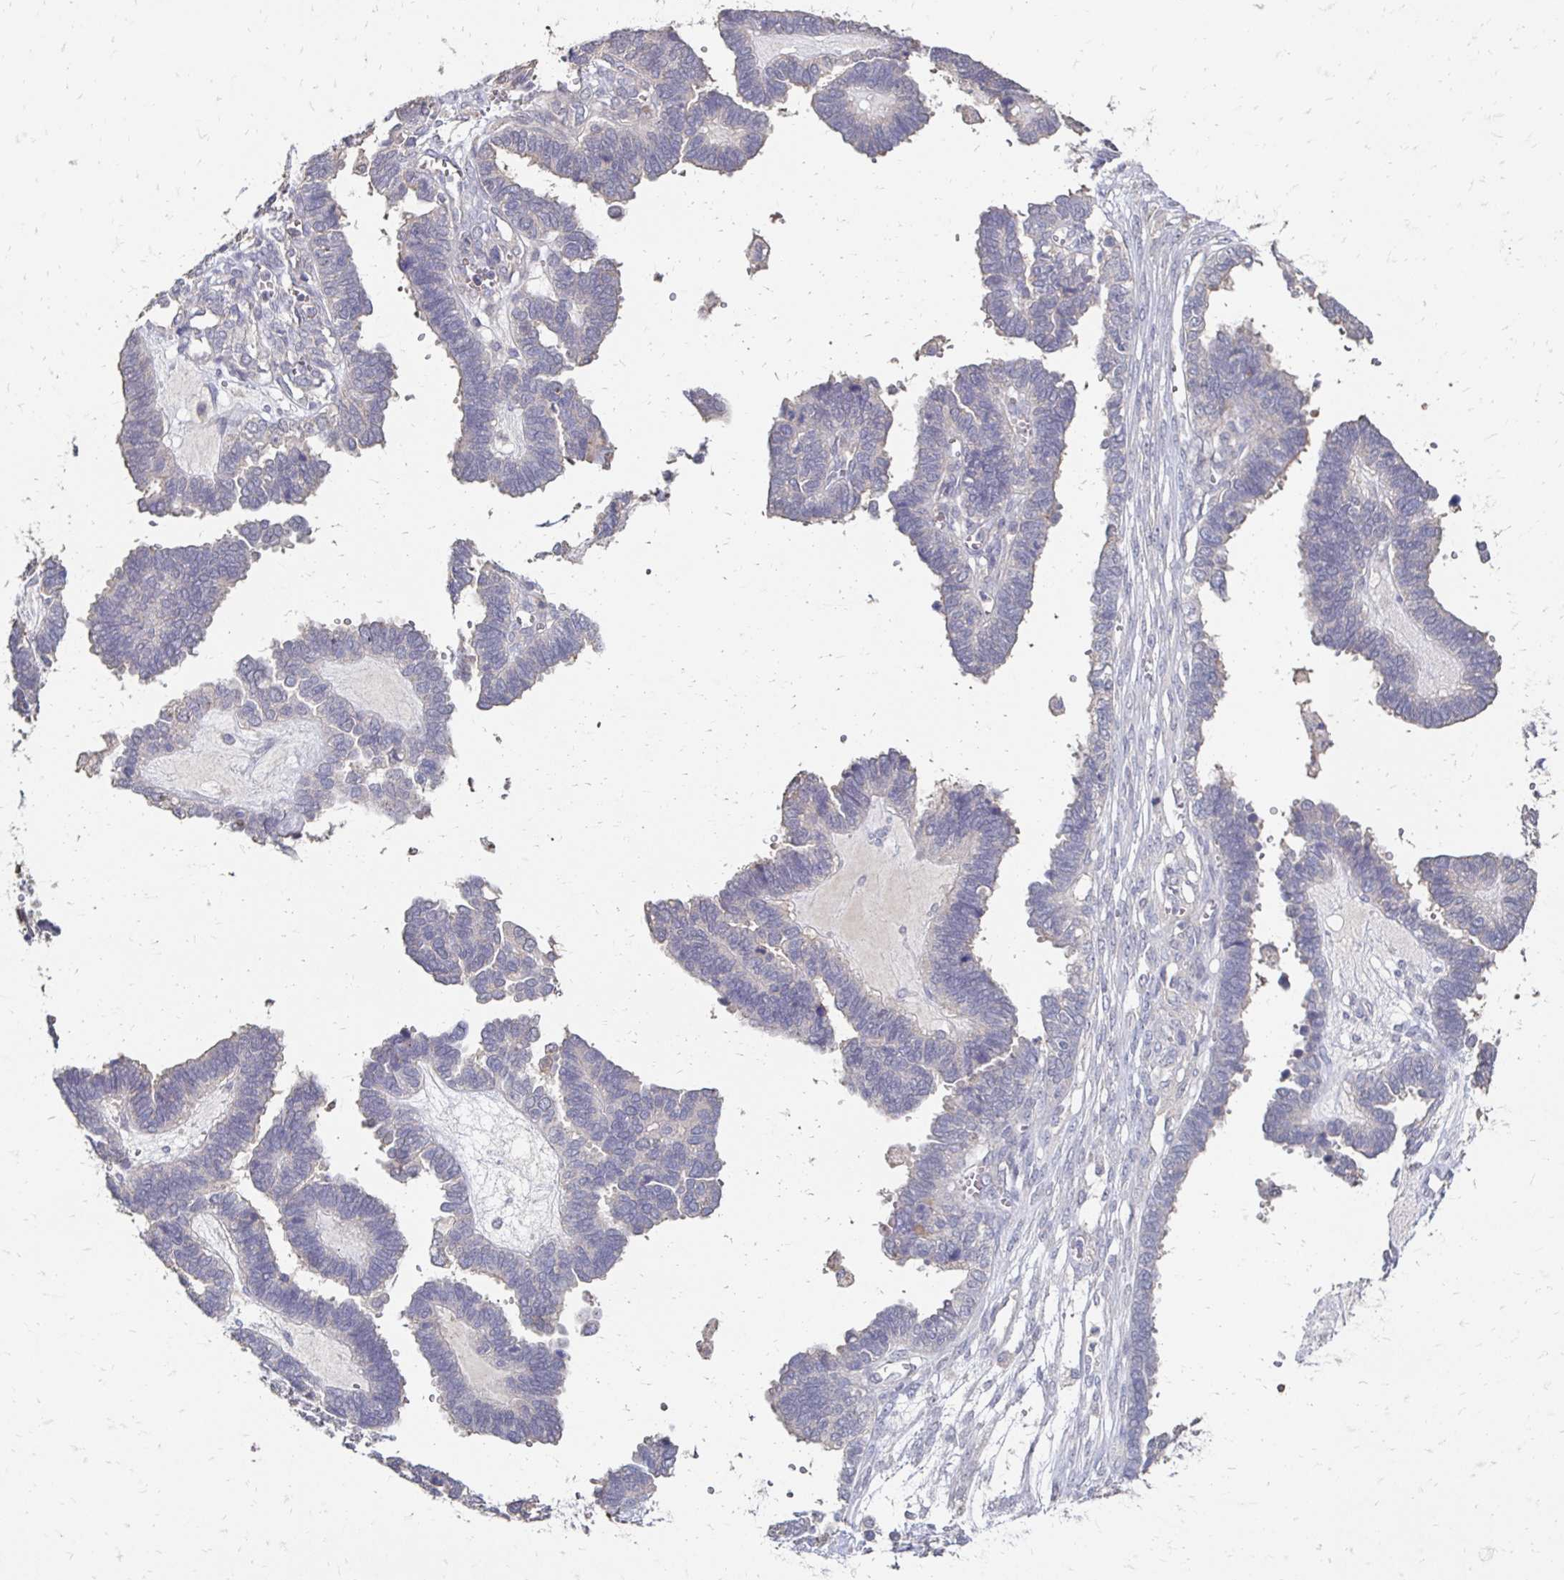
{"staining": {"intensity": "negative", "quantity": "none", "location": "none"}, "tissue": "ovarian cancer", "cell_type": "Tumor cells", "image_type": "cancer", "snomed": [{"axis": "morphology", "description": "Cystadenocarcinoma, serous, NOS"}, {"axis": "topography", "description": "Ovary"}], "caption": "Immunohistochemical staining of ovarian cancer (serous cystadenocarcinoma) shows no significant expression in tumor cells.", "gene": "ZNF727", "patient": {"sex": "female", "age": 51}}